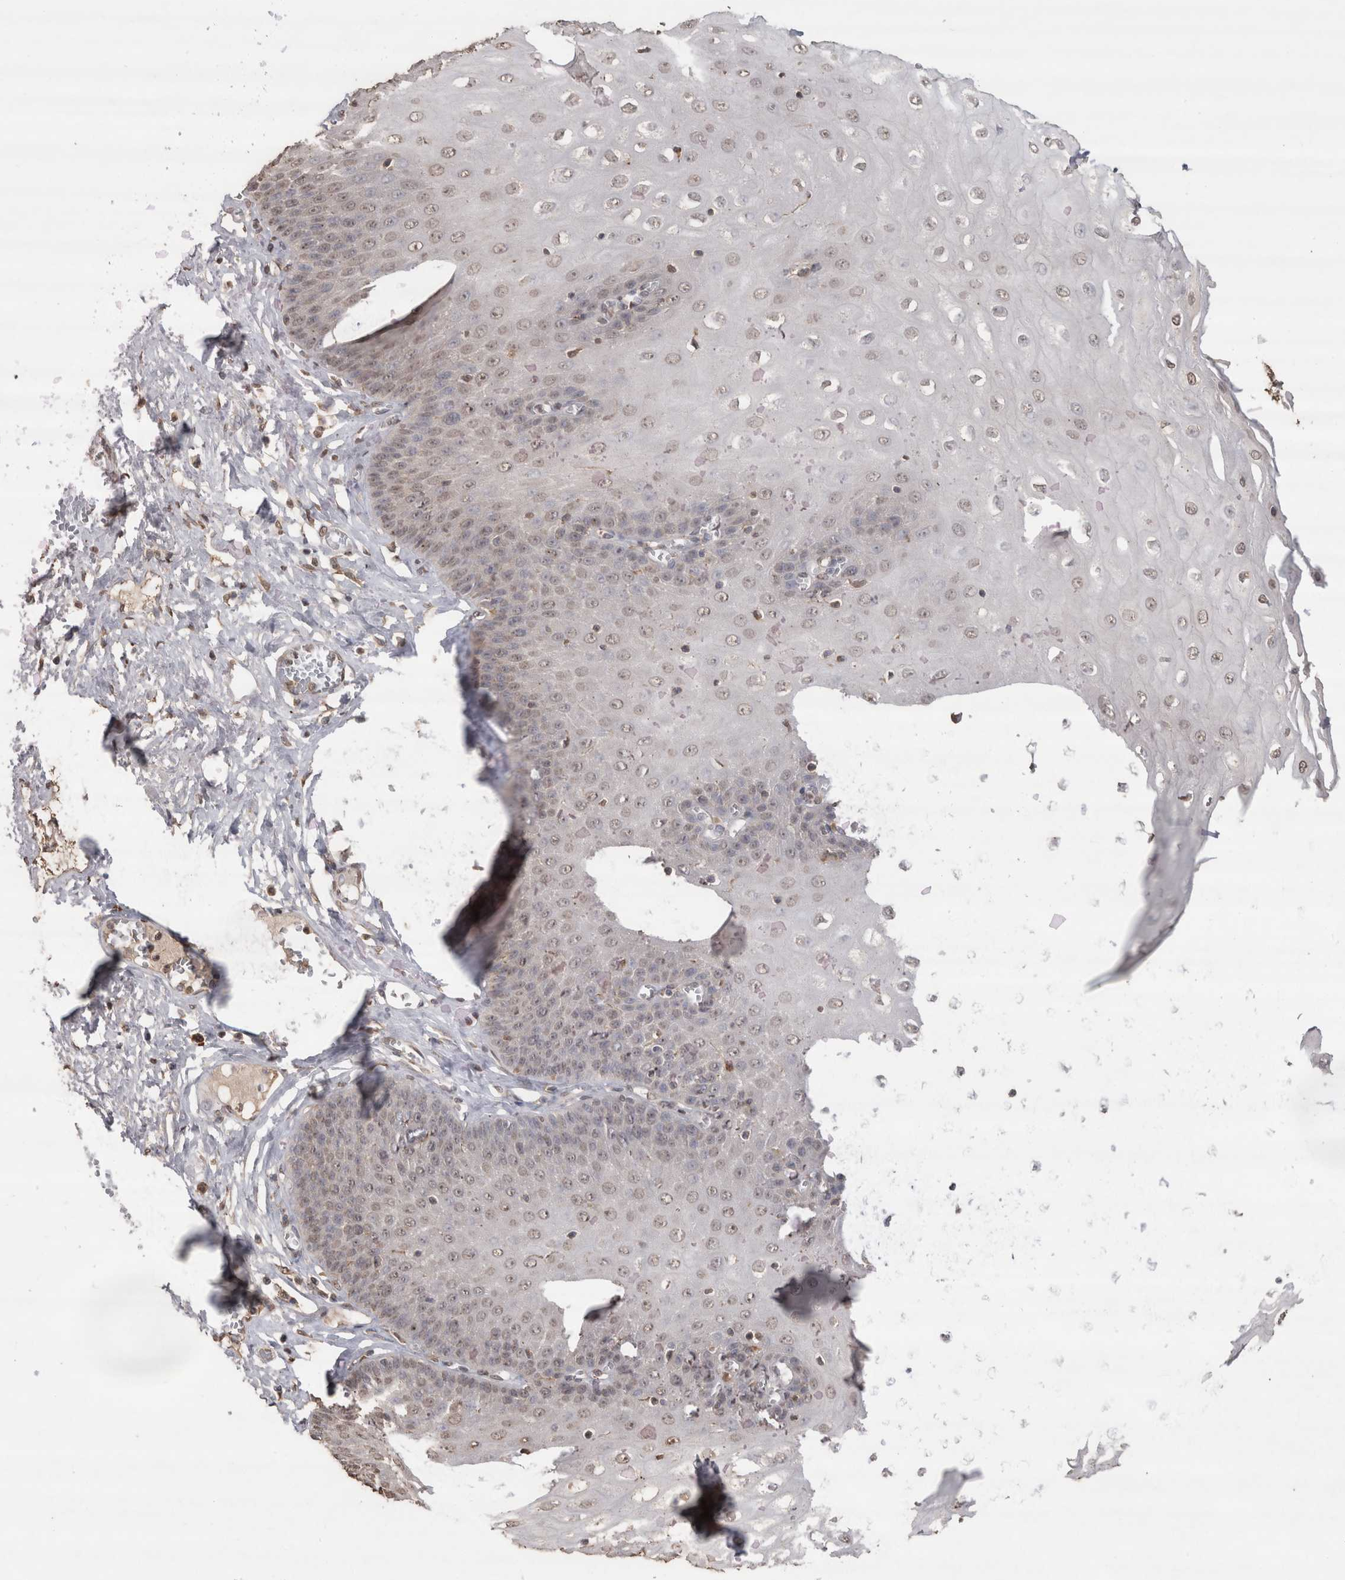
{"staining": {"intensity": "weak", "quantity": "25%-75%", "location": "nuclear"}, "tissue": "esophagus", "cell_type": "Squamous epithelial cells", "image_type": "normal", "snomed": [{"axis": "morphology", "description": "Normal tissue, NOS"}, {"axis": "topography", "description": "Esophagus"}], "caption": "Immunohistochemical staining of normal esophagus reveals low levels of weak nuclear staining in about 25%-75% of squamous epithelial cells.", "gene": "CRELD2", "patient": {"sex": "male", "age": 60}}